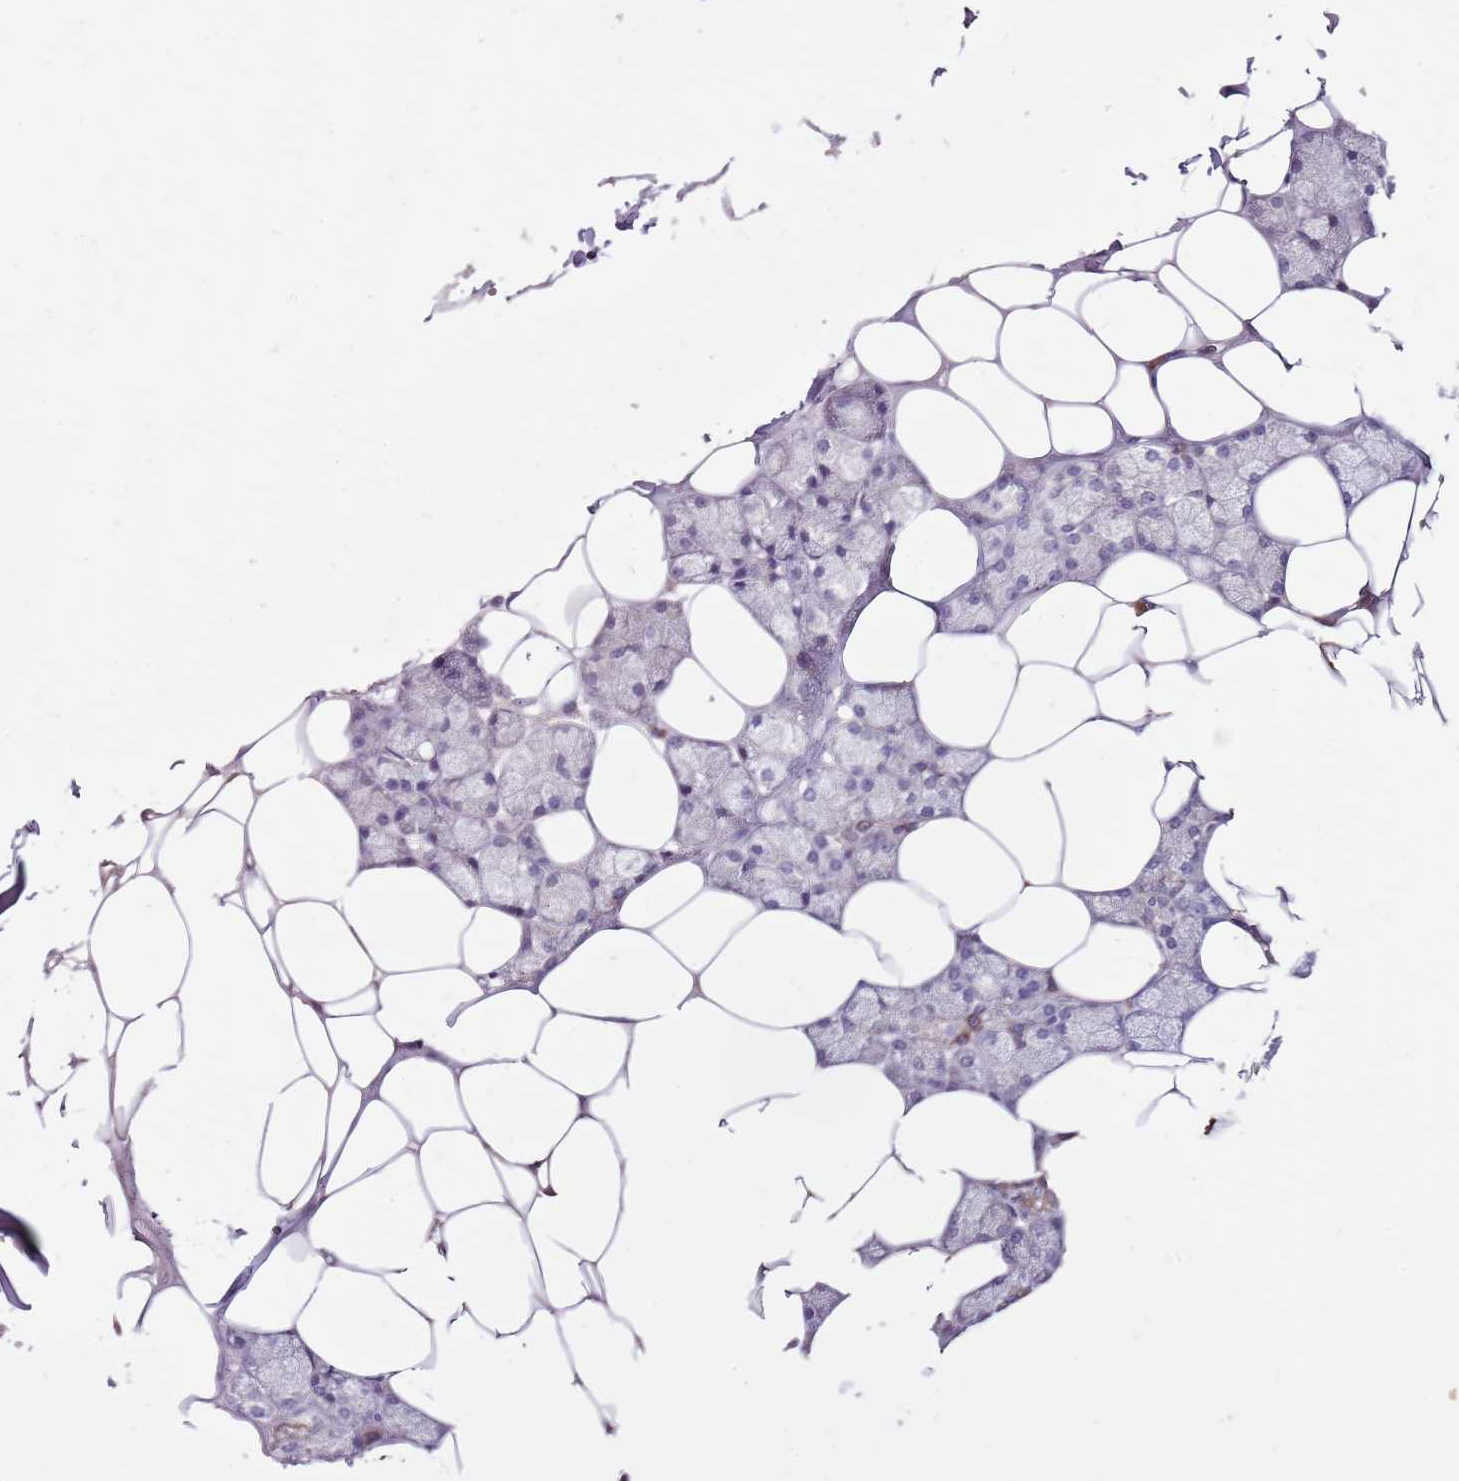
{"staining": {"intensity": "strong", "quantity": "<25%", "location": "cytoplasmic/membranous"}, "tissue": "salivary gland", "cell_type": "Glandular cells", "image_type": "normal", "snomed": [{"axis": "morphology", "description": "Normal tissue, NOS"}, {"axis": "topography", "description": "Salivary gland"}], "caption": "Human salivary gland stained with a protein marker displays strong staining in glandular cells.", "gene": "SMG1", "patient": {"sex": "male", "age": 62}}